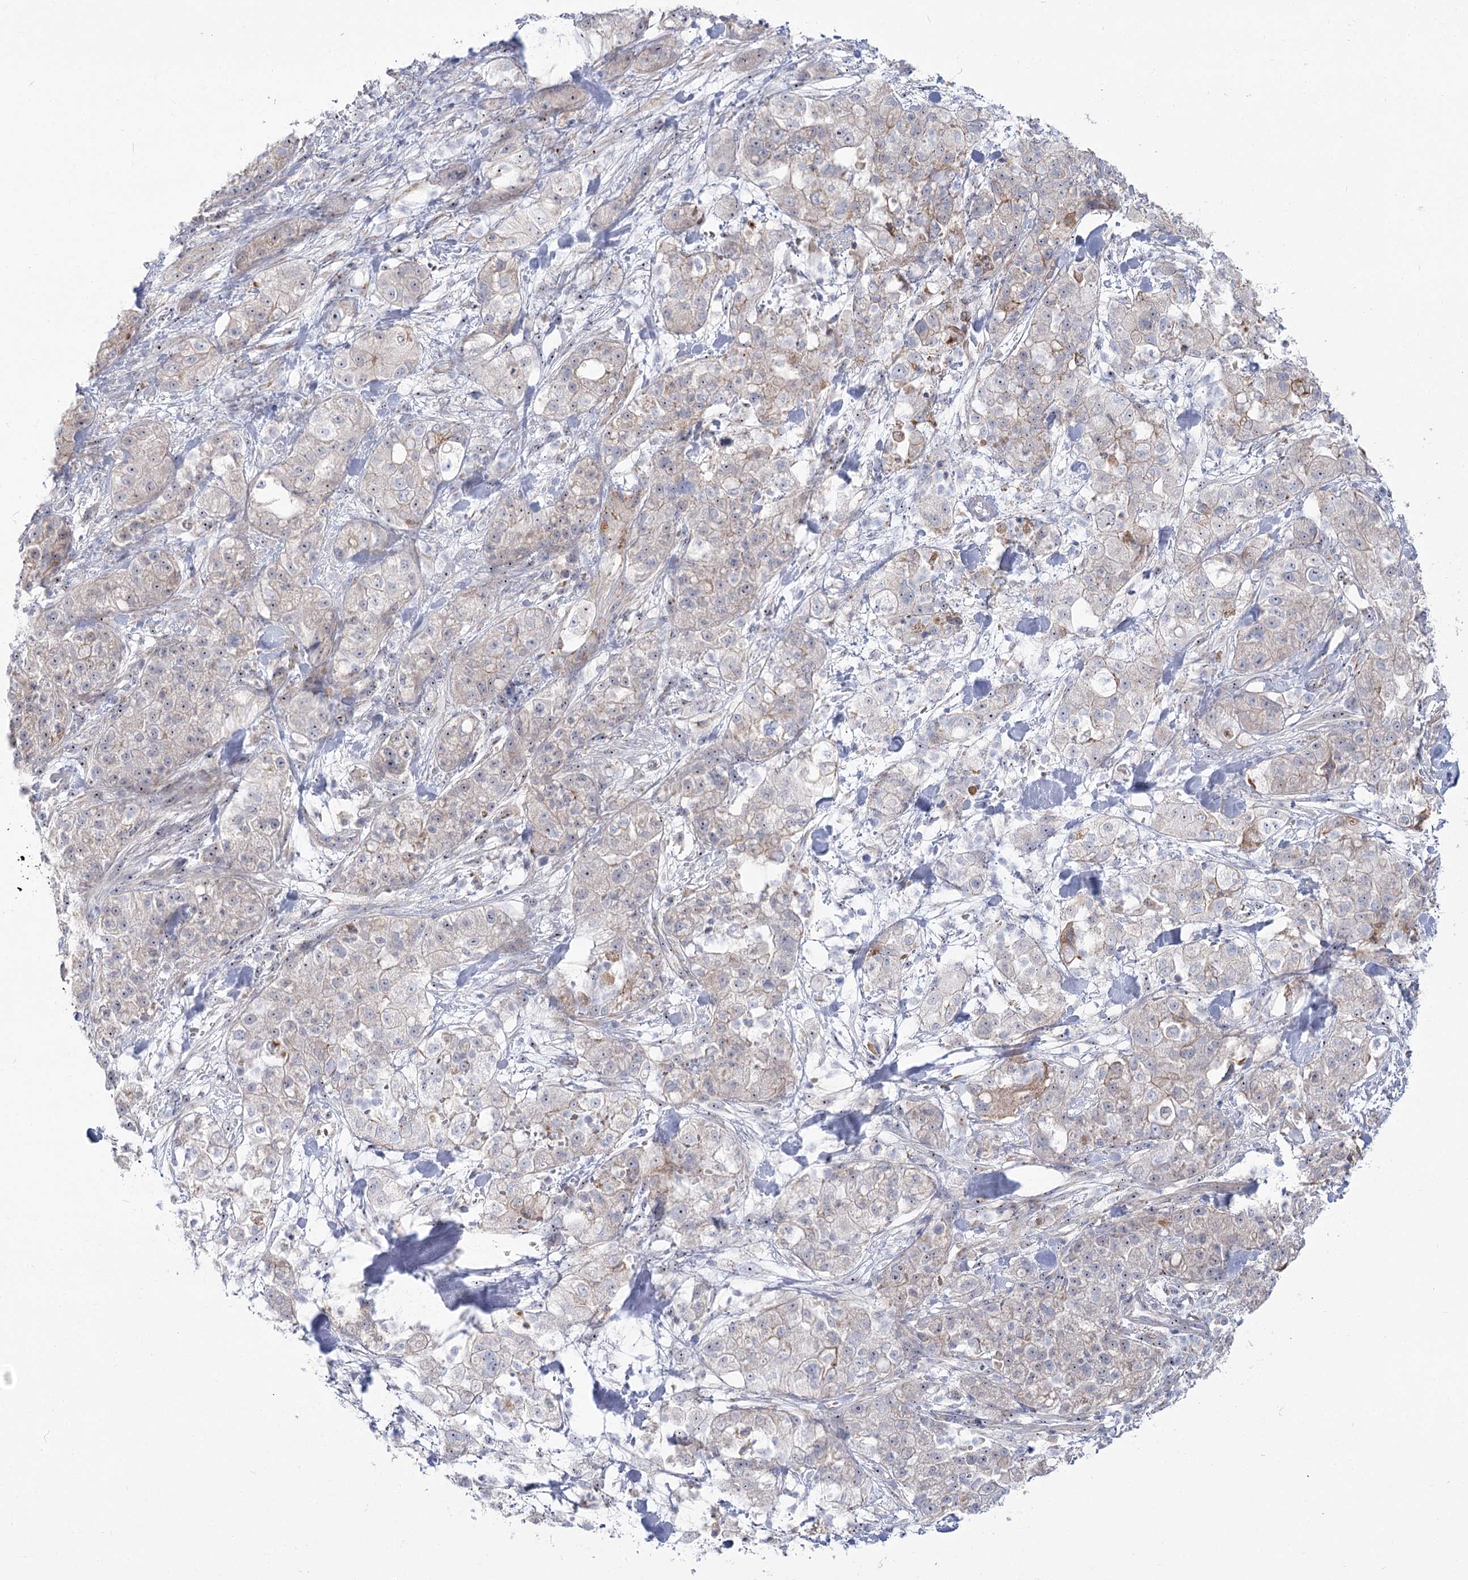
{"staining": {"intensity": "weak", "quantity": "<25%", "location": "cytoplasmic/membranous,nuclear"}, "tissue": "pancreatic cancer", "cell_type": "Tumor cells", "image_type": "cancer", "snomed": [{"axis": "morphology", "description": "Adenocarcinoma, NOS"}, {"axis": "topography", "description": "Pancreas"}], "caption": "A high-resolution photomicrograph shows IHC staining of pancreatic cancer, which shows no significant staining in tumor cells.", "gene": "SUOX", "patient": {"sex": "female", "age": 78}}